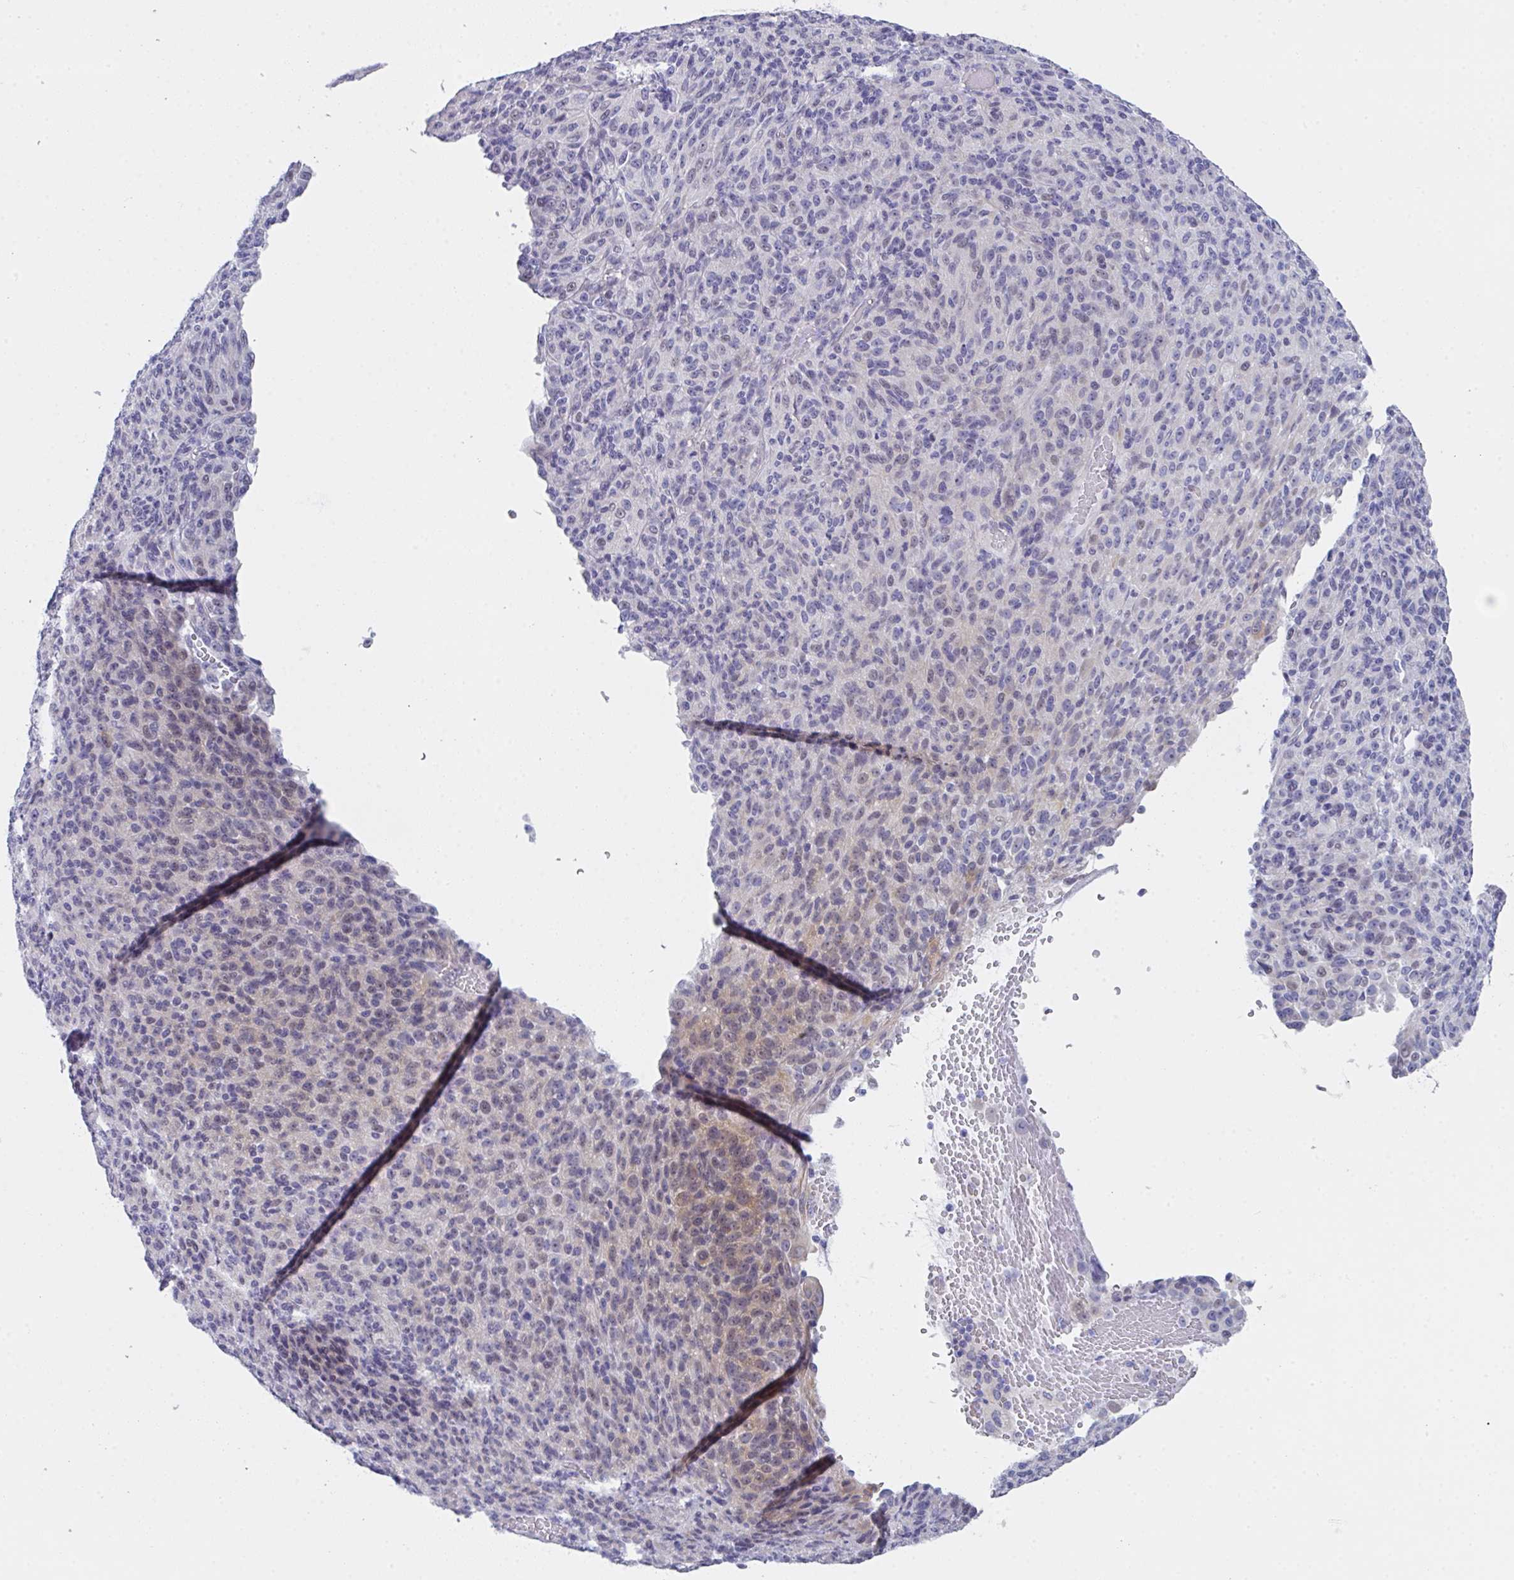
{"staining": {"intensity": "weak", "quantity": "<25%", "location": "cytoplasmic/membranous"}, "tissue": "melanoma", "cell_type": "Tumor cells", "image_type": "cancer", "snomed": [{"axis": "morphology", "description": "Malignant melanoma, Metastatic site"}, {"axis": "topography", "description": "Brain"}], "caption": "Immunohistochemistry histopathology image of malignant melanoma (metastatic site) stained for a protein (brown), which shows no expression in tumor cells.", "gene": "FBXO47", "patient": {"sex": "female", "age": 56}}